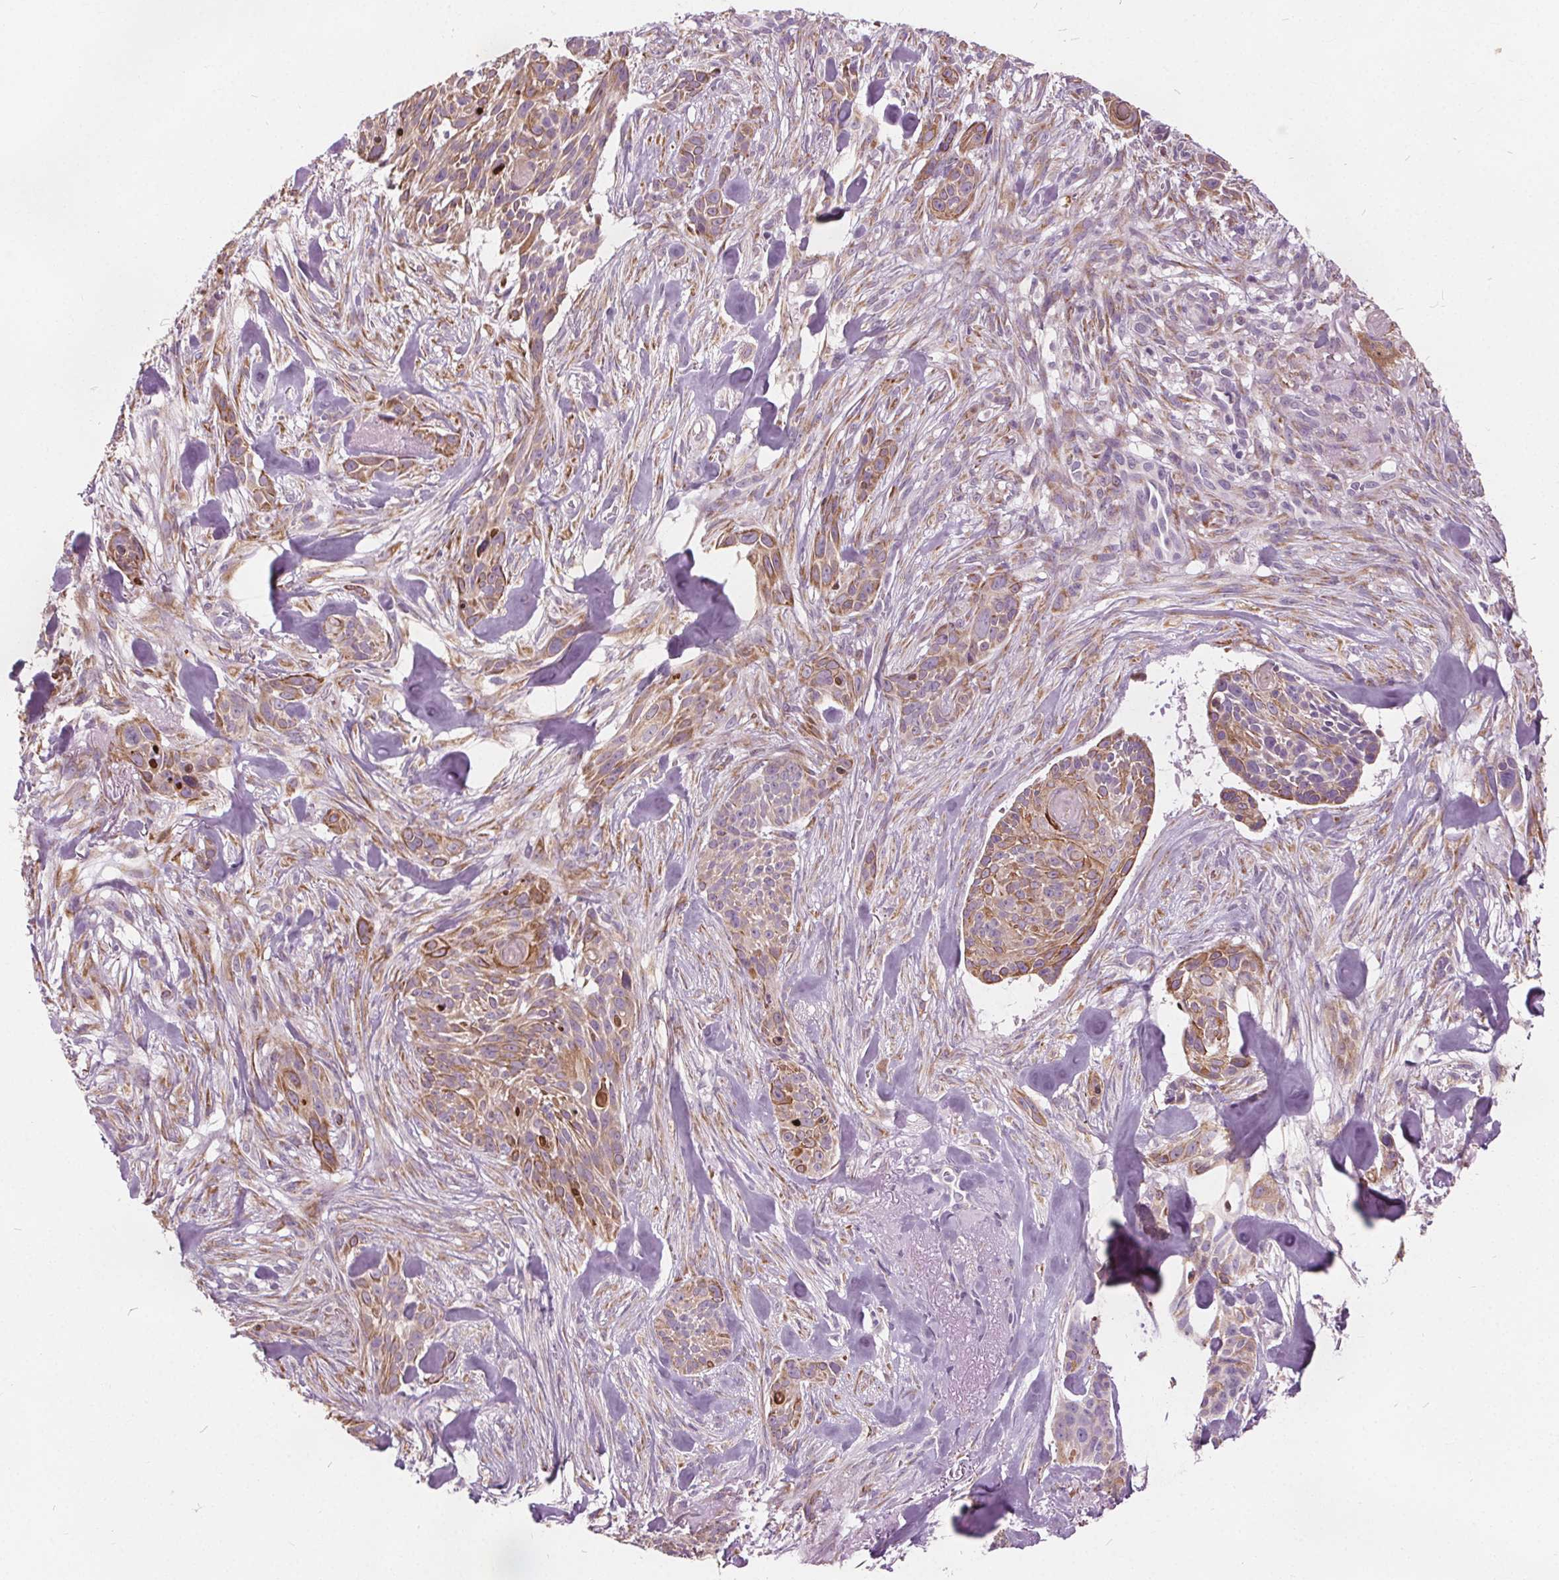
{"staining": {"intensity": "moderate", "quantity": "25%-75%", "location": "cytoplasmic/membranous"}, "tissue": "skin cancer", "cell_type": "Tumor cells", "image_type": "cancer", "snomed": [{"axis": "morphology", "description": "Basal cell carcinoma"}, {"axis": "topography", "description": "Skin"}], "caption": "Approximately 25%-75% of tumor cells in skin cancer (basal cell carcinoma) show moderate cytoplasmic/membranous protein staining as visualized by brown immunohistochemical staining.", "gene": "ACOX2", "patient": {"sex": "male", "age": 87}}